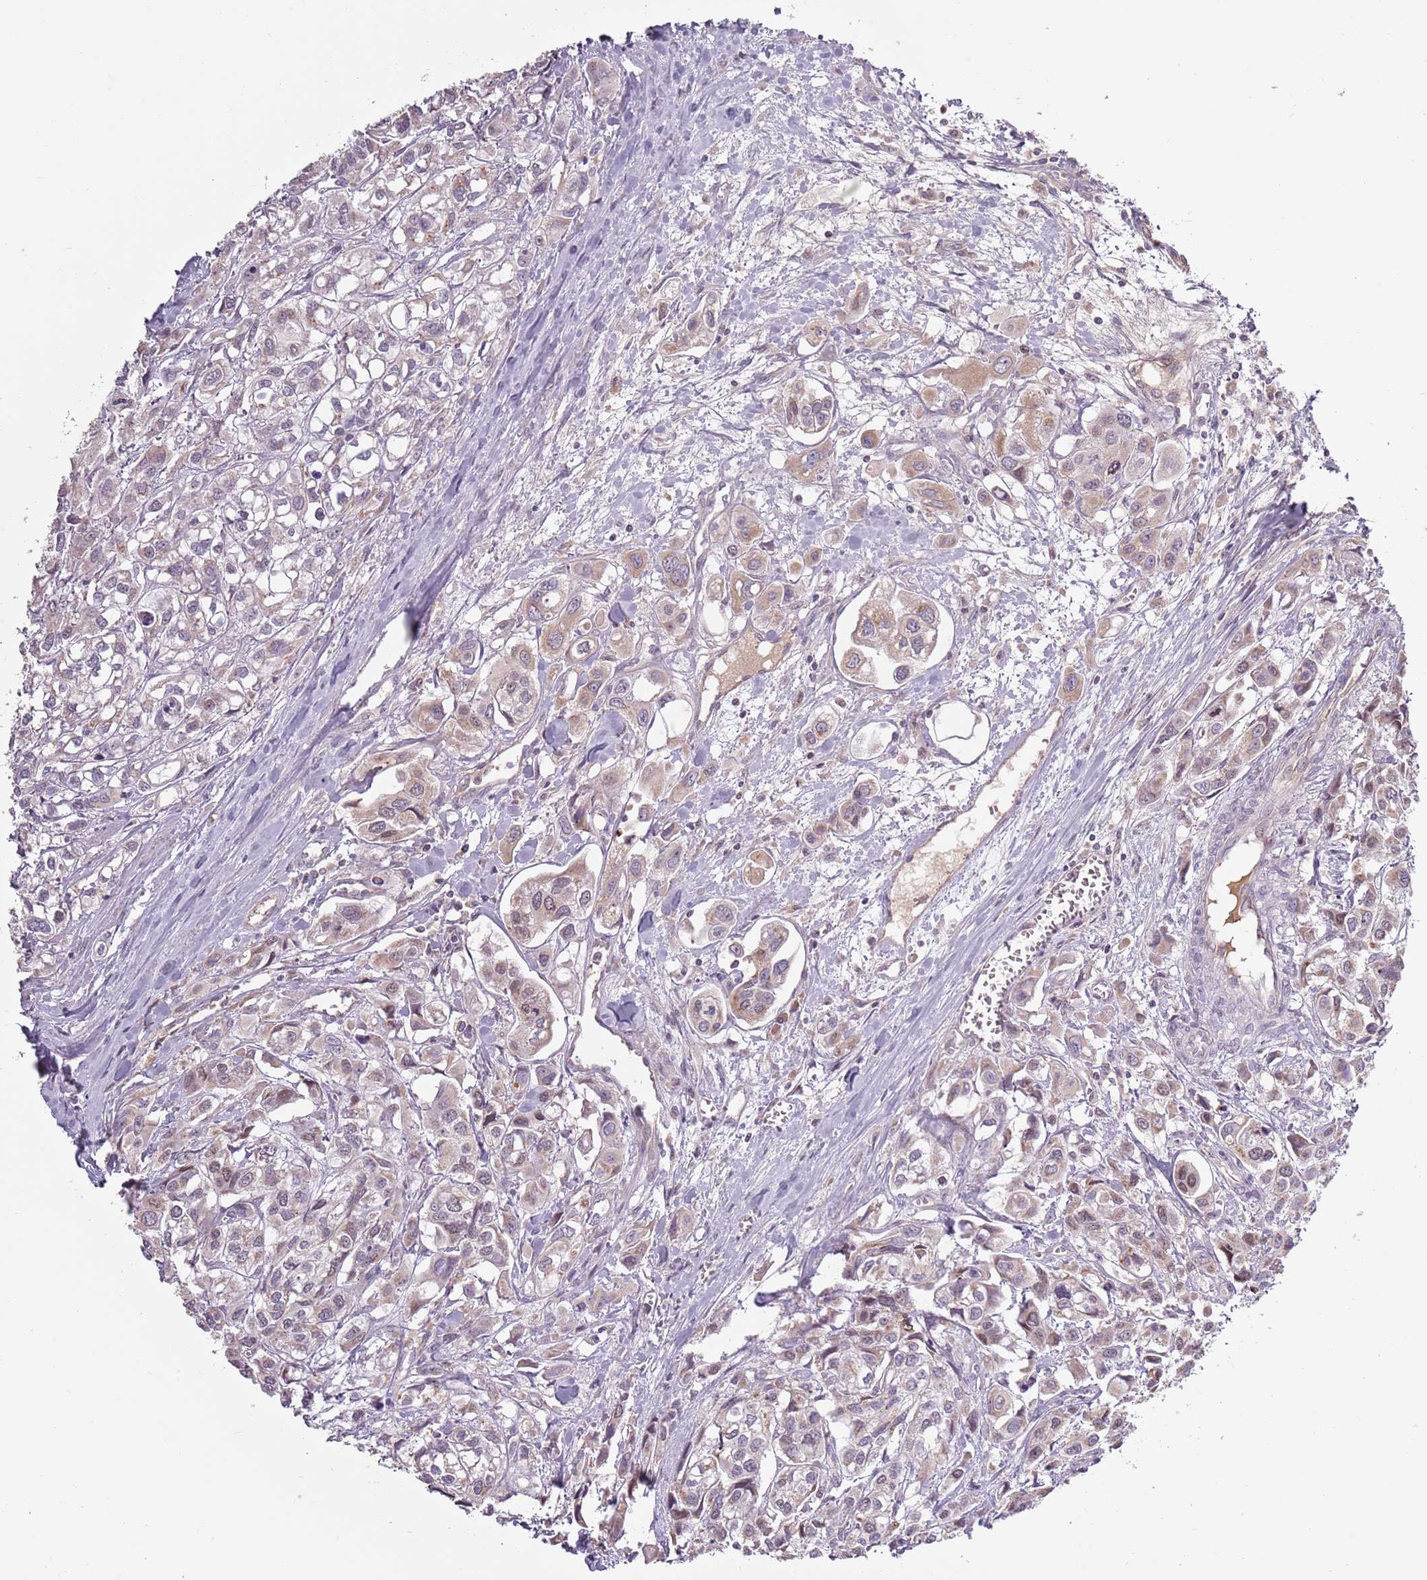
{"staining": {"intensity": "weak", "quantity": "<25%", "location": "cytoplasmic/membranous,nuclear"}, "tissue": "urothelial cancer", "cell_type": "Tumor cells", "image_type": "cancer", "snomed": [{"axis": "morphology", "description": "Urothelial carcinoma, High grade"}, {"axis": "topography", "description": "Urinary bladder"}], "caption": "Urothelial carcinoma (high-grade) stained for a protein using IHC reveals no positivity tumor cells.", "gene": "SYS1", "patient": {"sex": "male", "age": 67}}